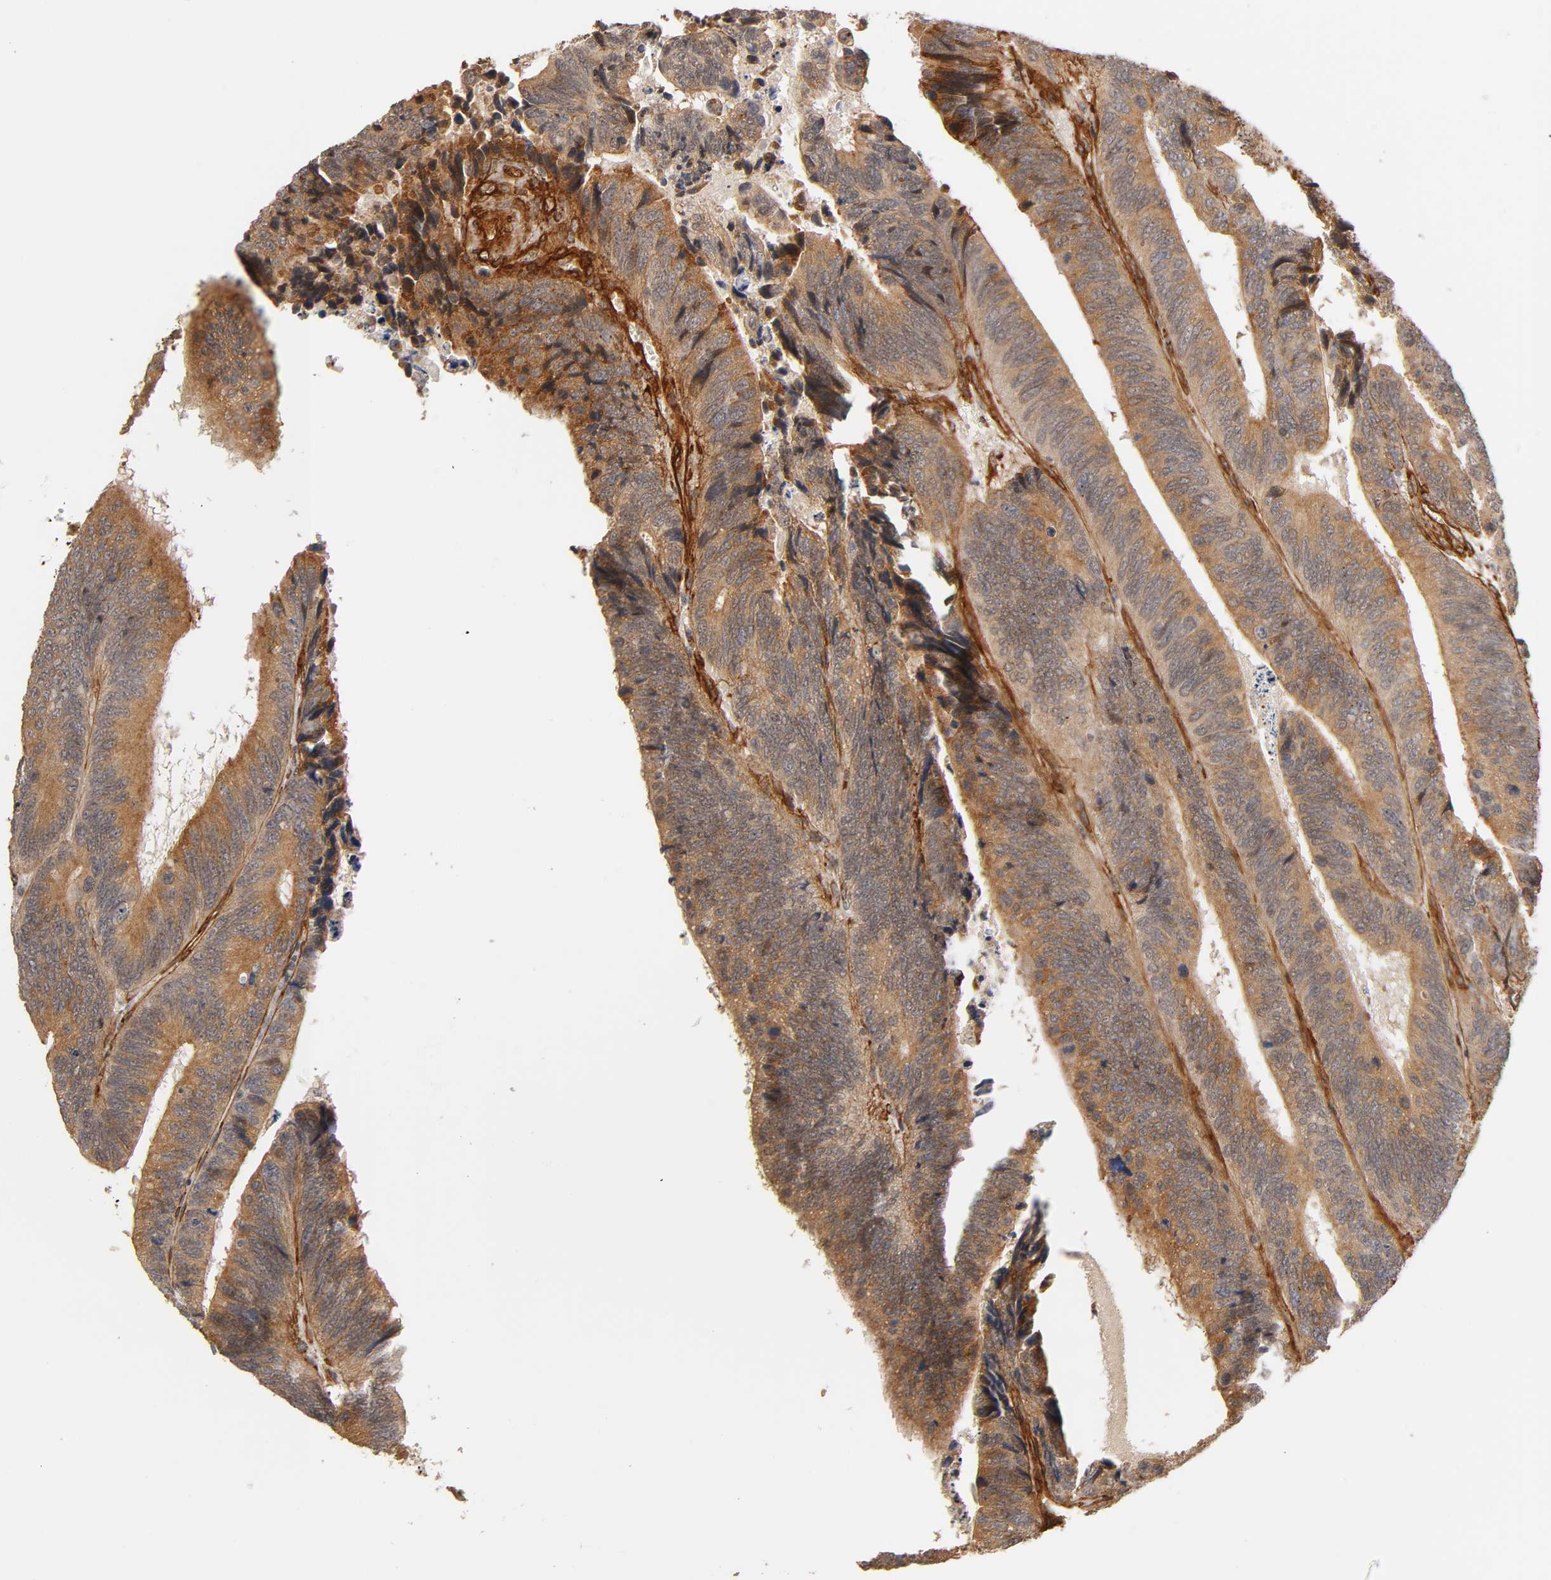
{"staining": {"intensity": "moderate", "quantity": ">75%", "location": "cytoplasmic/membranous"}, "tissue": "colorectal cancer", "cell_type": "Tumor cells", "image_type": "cancer", "snomed": [{"axis": "morphology", "description": "Adenocarcinoma, NOS"}, {"axis": "topography", "description": "Colon"}], "caption": "Protein expression analysis of human adenocarcinoma (colorectal) reveals moderate cytoplasmic/membranous staining in about >75% of tumor cells.", "gene": "LAMB1", "patient": {"sex": "male", "age": 72}}